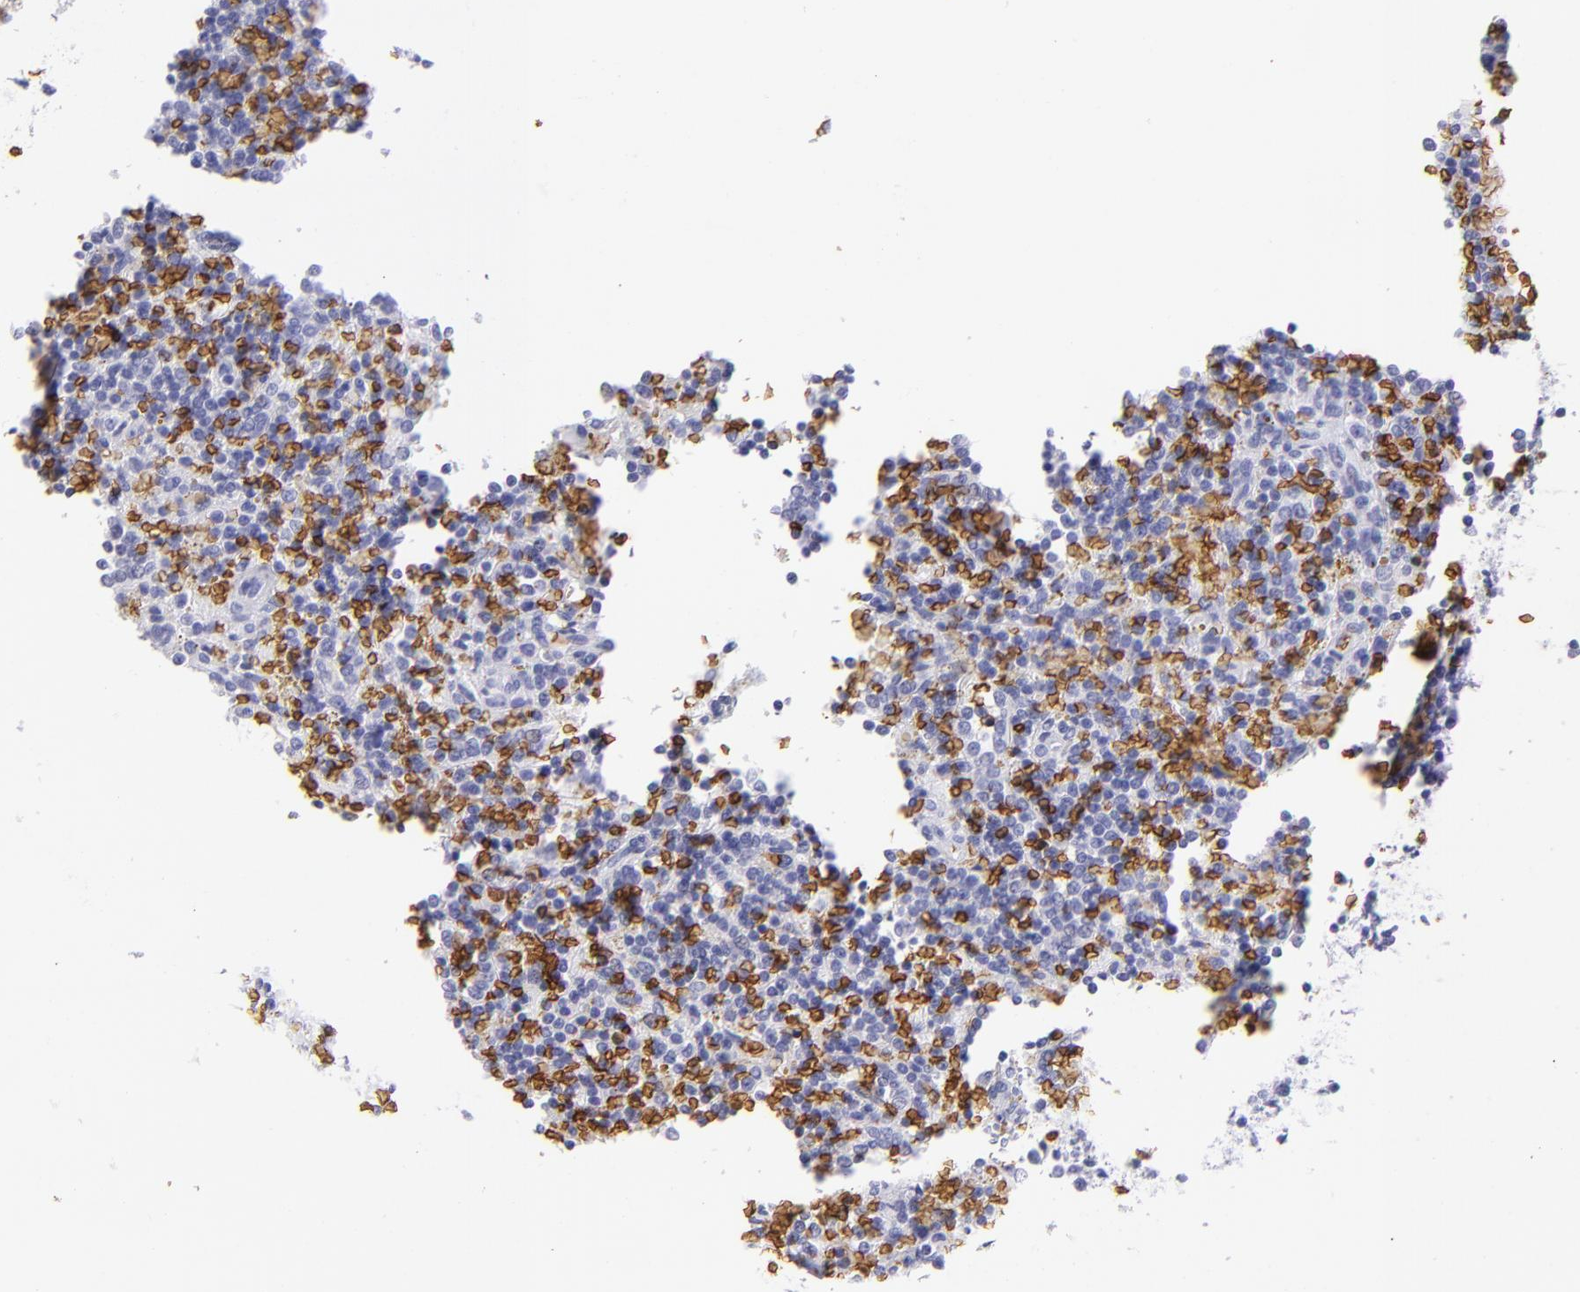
{"staining": {"intensity": "negative", "quantity": "none", "location": "none"}, "tissue": "lymphoma", "cell_type": "Tumor cells", "image_type": "cancer", "snomed": [{"axis": "morphology", "description": "Malignant lymphoma, non-Hodgkin's type, Low grade"}, {"axis": "topography", "description": "Spleen"}], "caption": "Tumor cells show no significant protein staining in lymphoma.", "gene": "GYPA", "patient": {"sex": "male", "age": 67}}